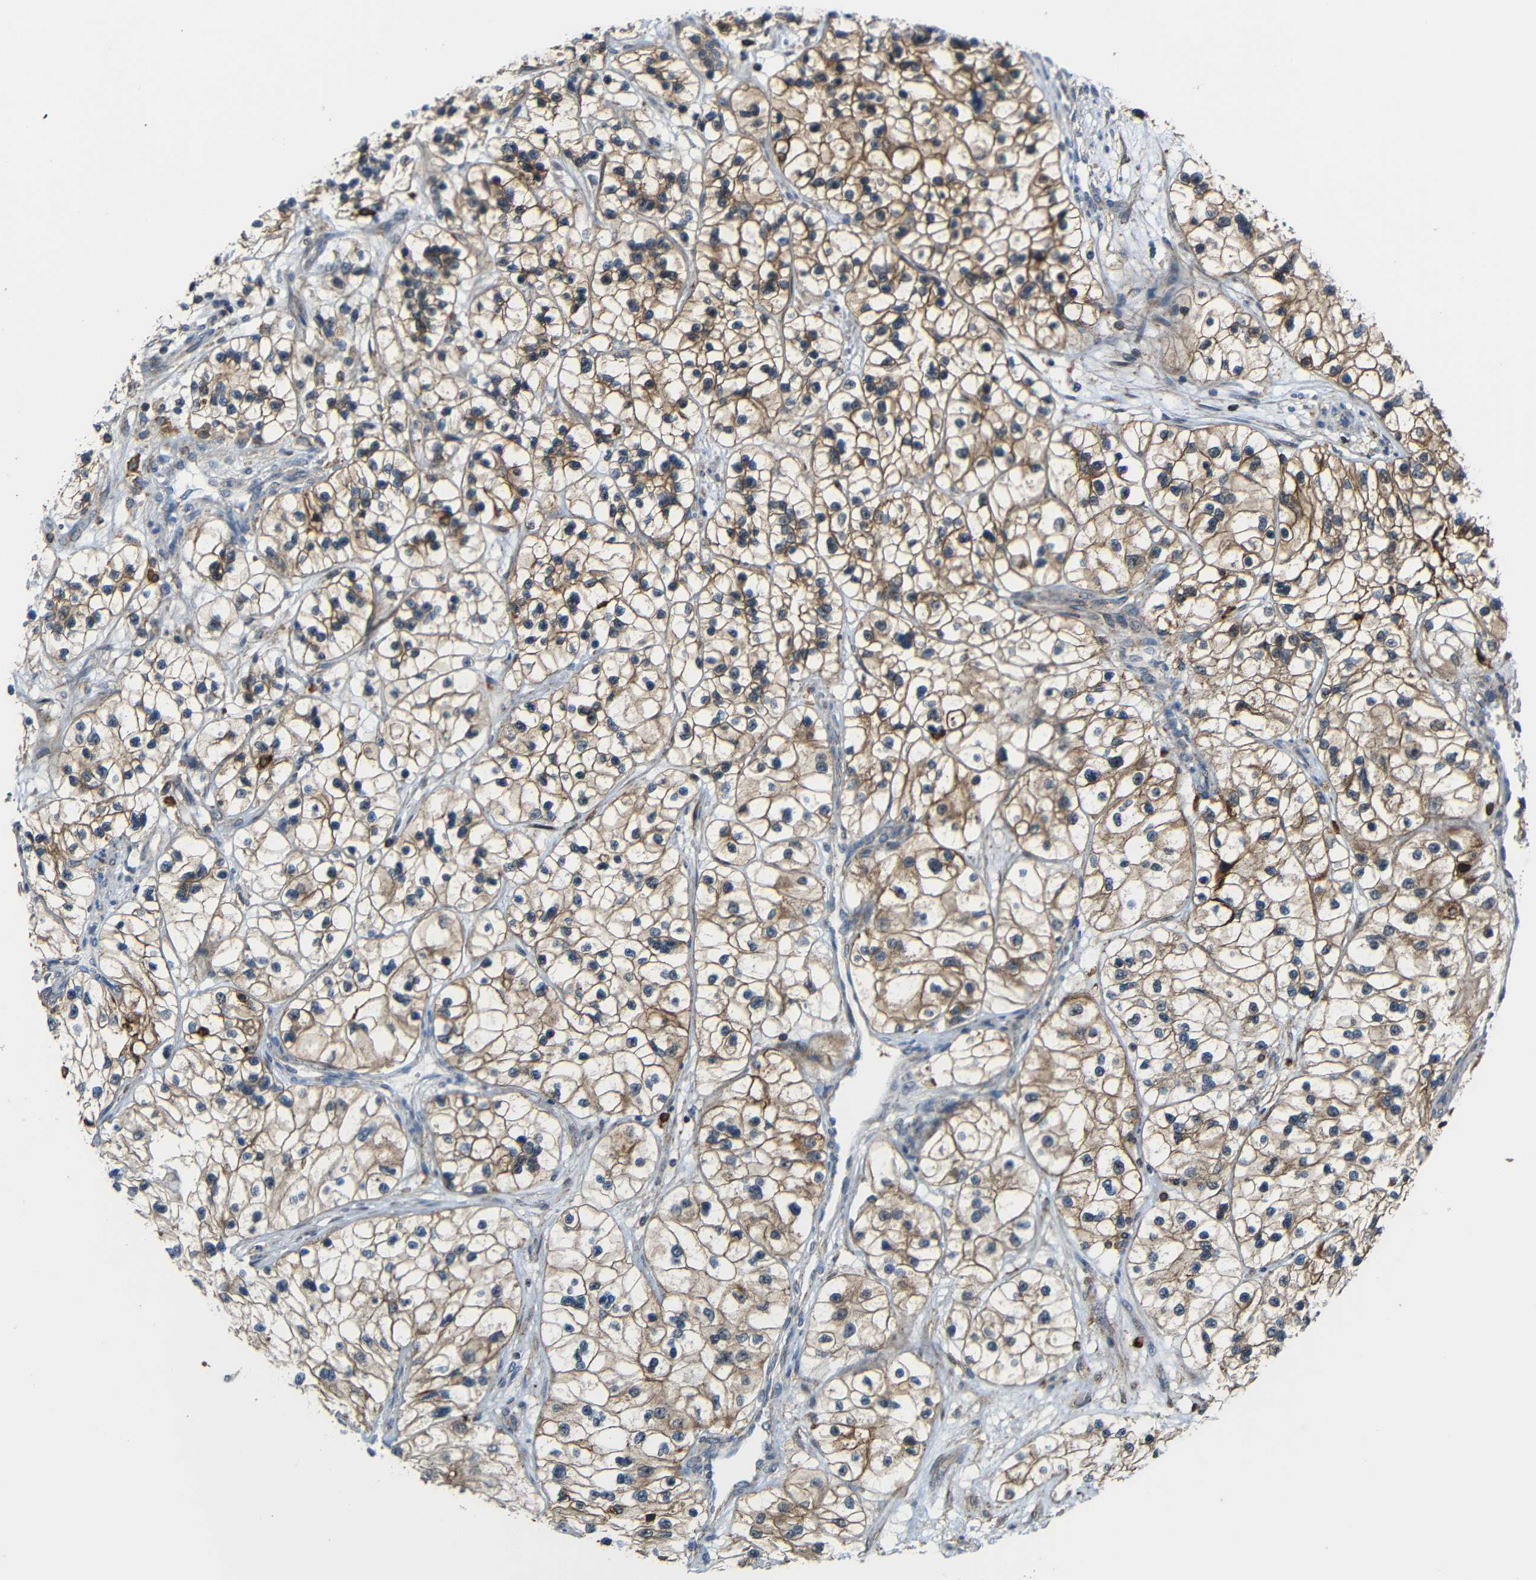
{"staining": {"intensity": "moderate", "quantity": ">75%", "location": "cytoplasmic/membranous"}, "tissue": "renal cancer", "cell_type": "Tumor cells", "image_type": "cancer", "snomed": [{"axis": "morphology", "description": "Adenocarcinoma, NOS"}, {"axis": "topography", "description": "Kidney"}], "caption": "Brown immunohistochemical staining in human renal cancer (adenocarcinoma) displays moderate cytoplasmic/membranous staining in about >75% of tumor cells.", "gene": "C1GALT1", "patient": {"sex": "female", "age": 57}}